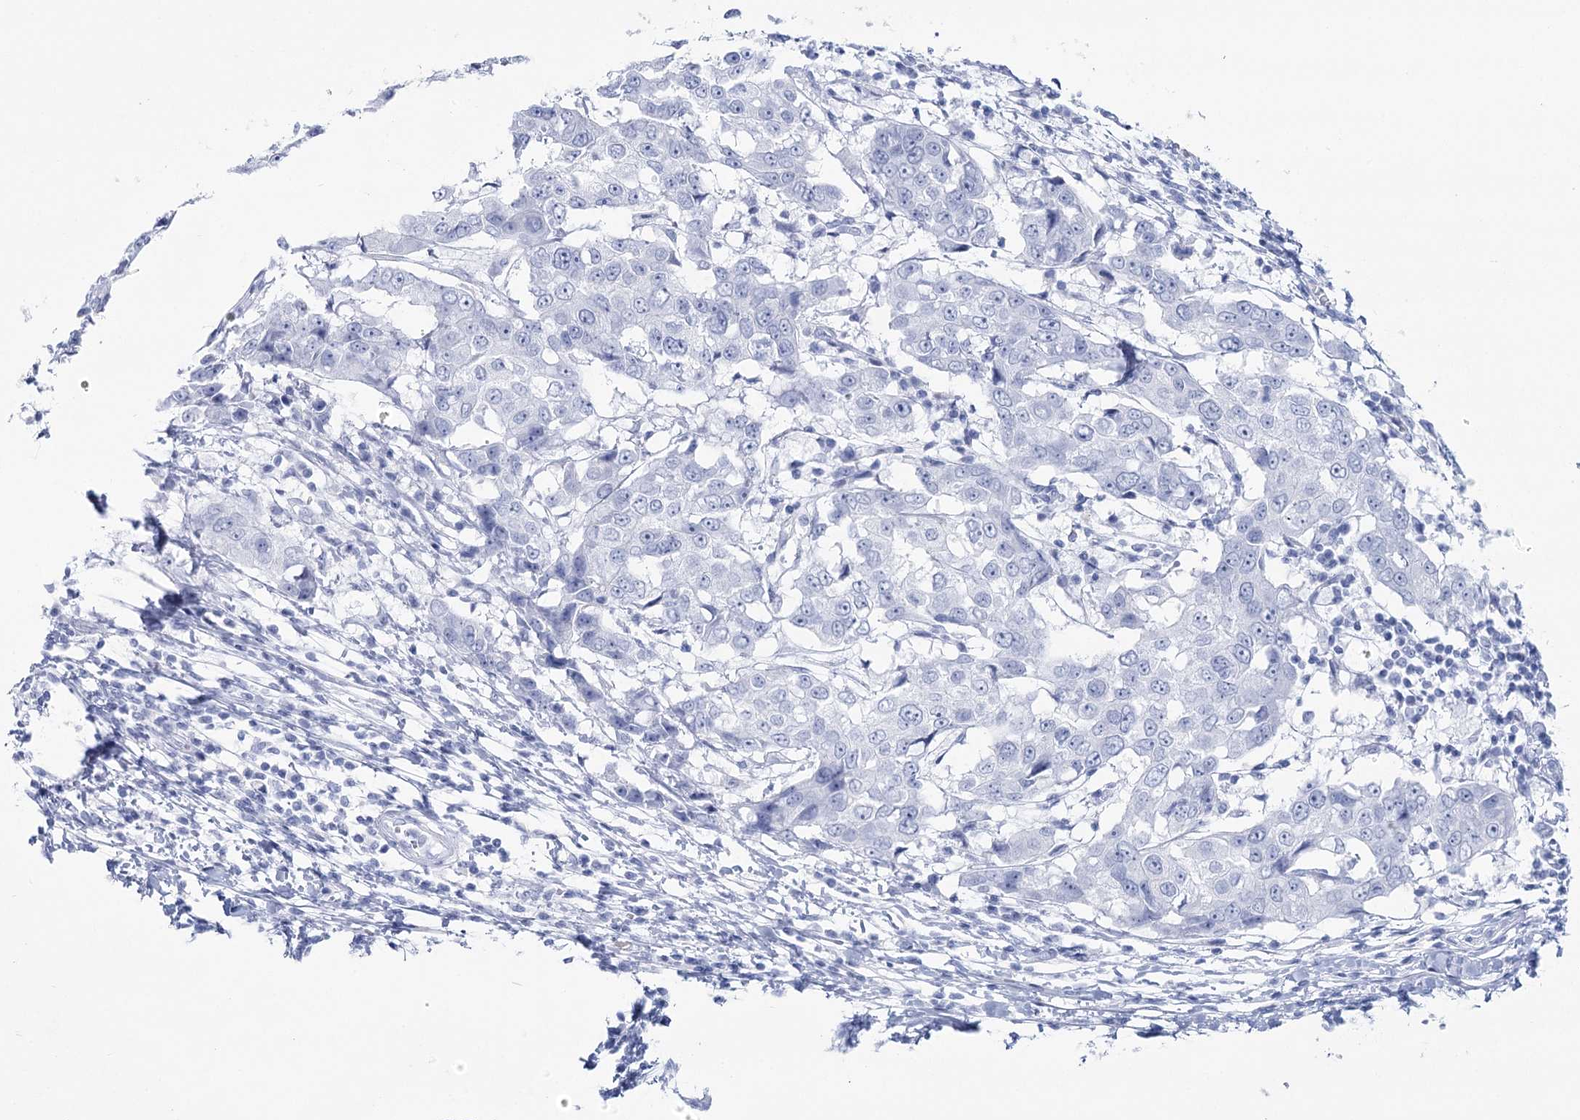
{"staining": {"intensity": "negative", "quantity": "none", "location": "none"}, "tissue": "breast cancer", "cell_type": "Tumor cells", "image_type": "cancer", "snomed": [{"axis": "morphology", "description": "Duct carcinoma"}, {"axis": "topography", "description": "Breast"}], "caption": "A micrograph of human breast cancer is negative for staining in tumor cells. The staining is performed using DAB (3,3'-diaminobenzidine) brown chromogen with nuclei counter-stained in using hematoxylin.", "gene": "CCDC88A", "patient": {"sex": "female", "age": 27}}